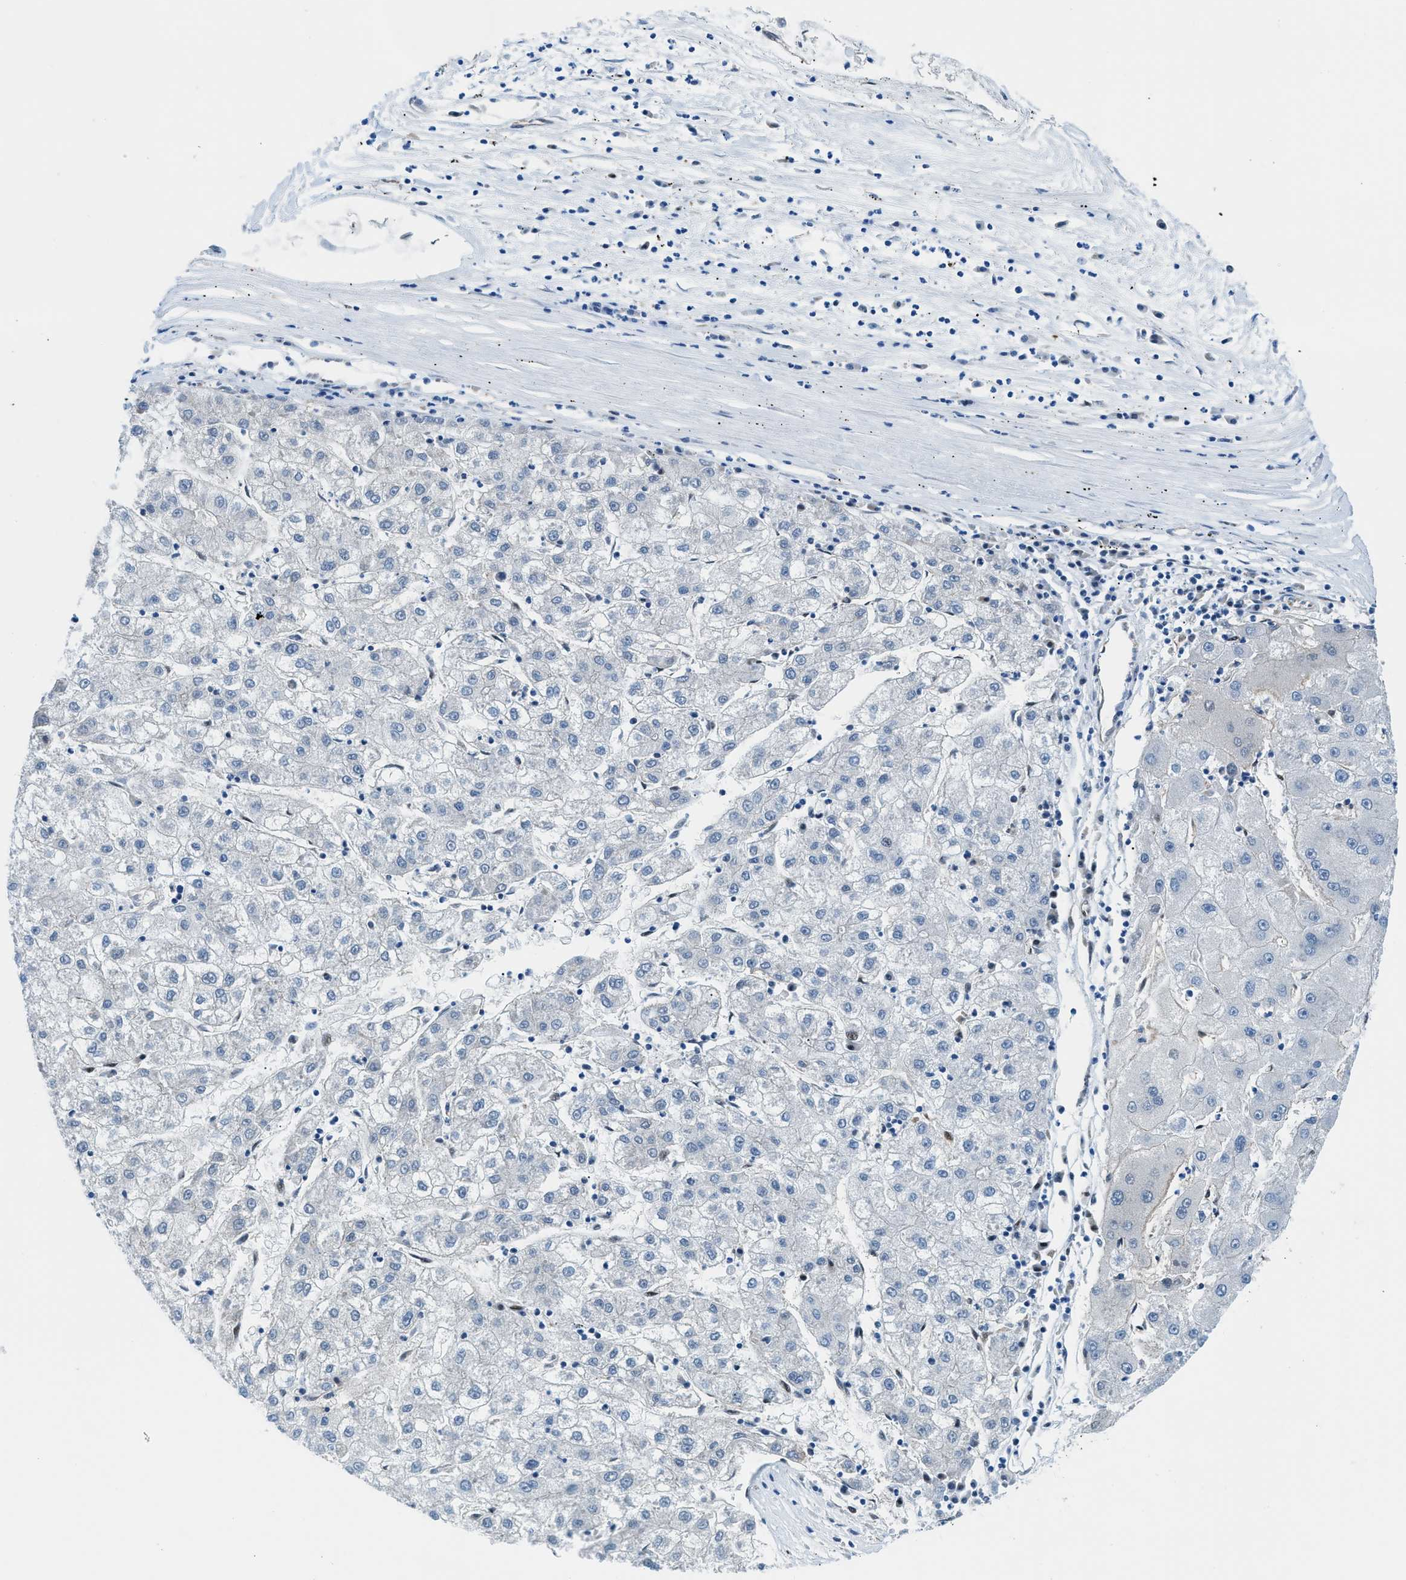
{"staining": {"intensity": "negative", "quantity": "none", "location": "none"}, "tissue": "liver cancer", "cell_type": "Tumor cells", "image_type": "cancer", "snomed": [{"axis": "morphology", "description": "Carcinoma, Hepatocellular, NOS"}, {"axis": "topography", "description": "Liver"}], "caption": "Immunohistochemical staining of liver cancer (hepatocellular carcinoma) exhibits no significant positivity in tumor cells. The staining is performed using DAB (3,3'-diaminobenzidine) brown chromogen with nuclei counter-stained in using hematoxylin.", "gene": "YWHAE", "patient": {"sex": "male", "age": 72}}